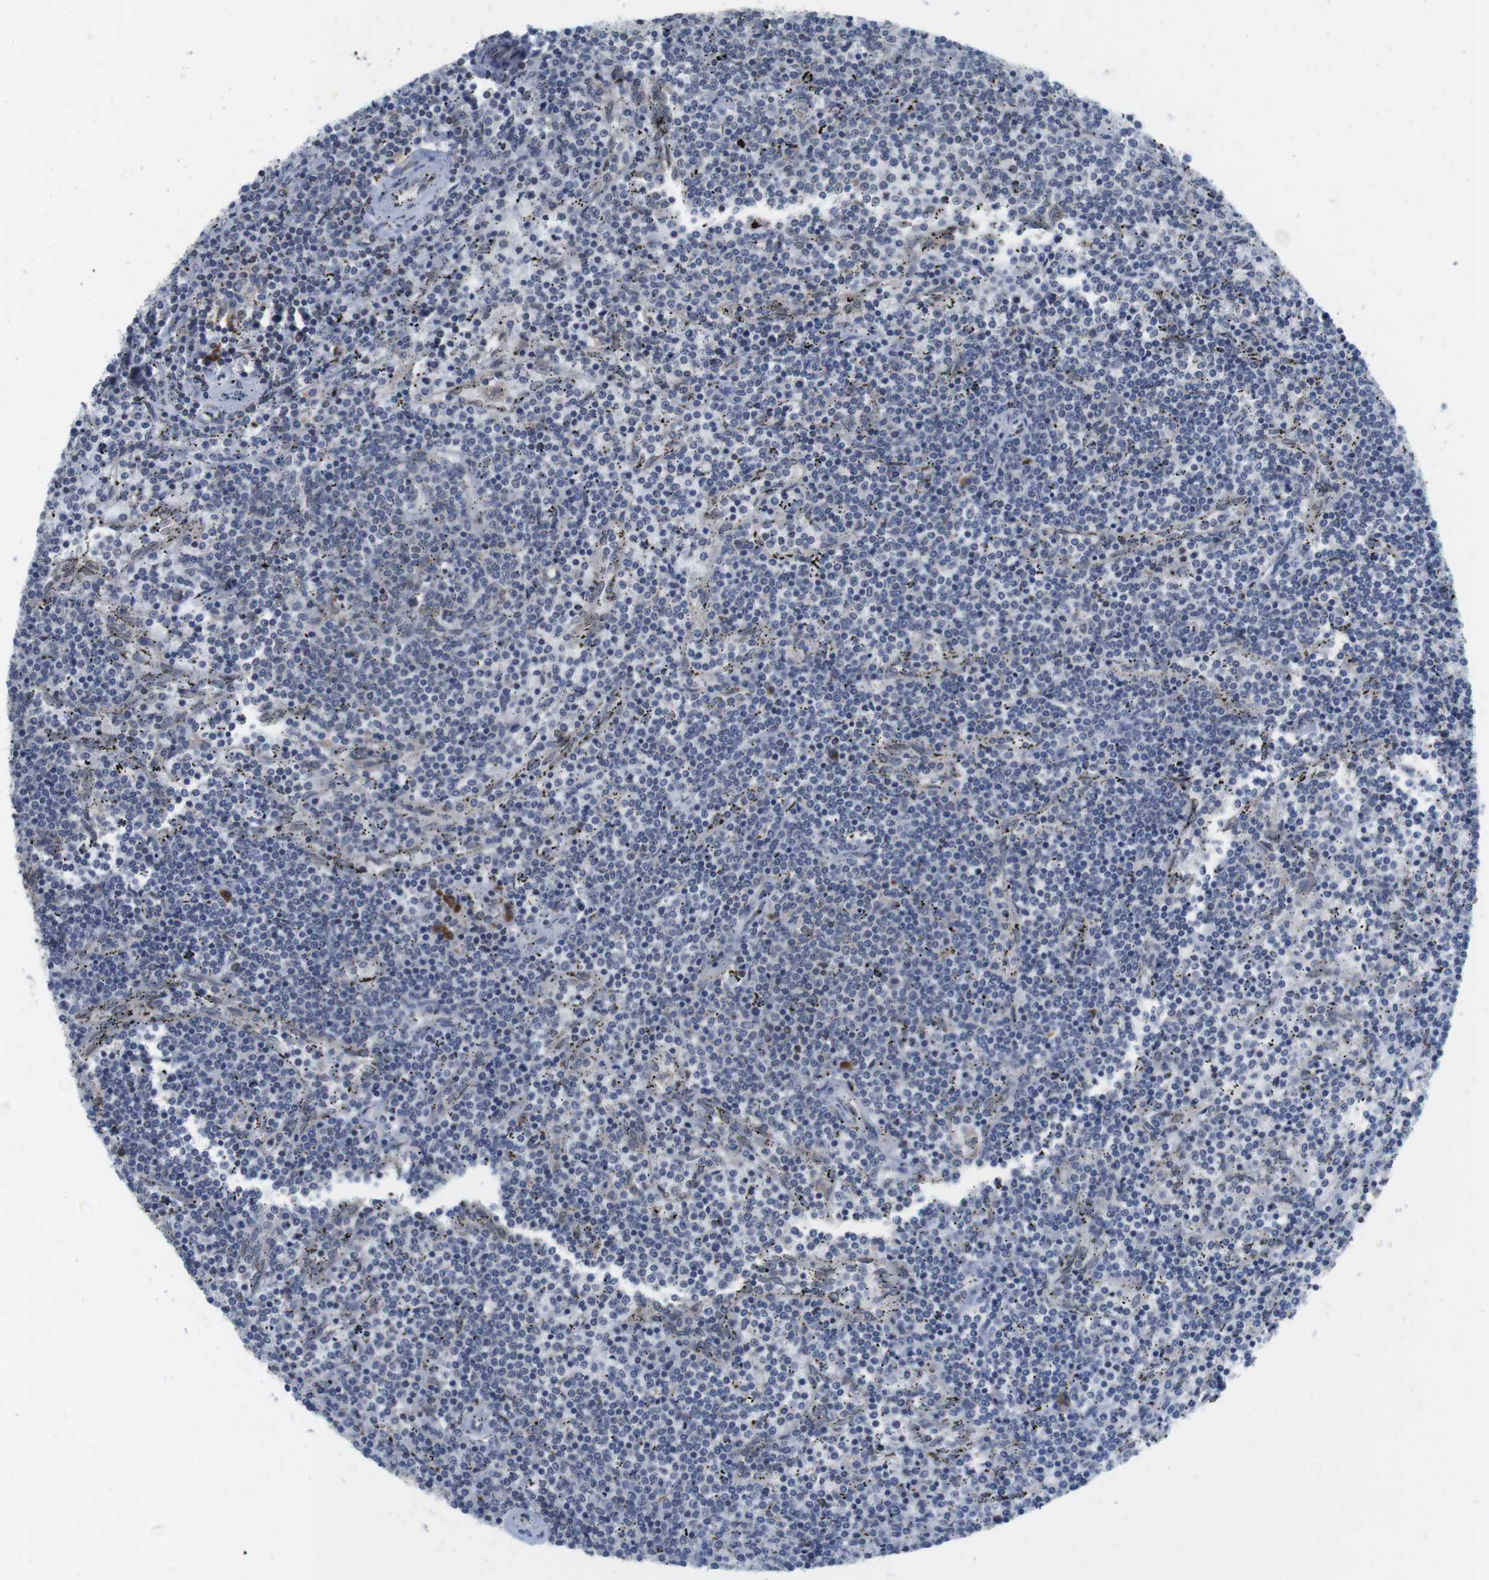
{"staining": {"intensity": "negative", "quantity": "none", "location": "none"}, "tissue": "lymphoma", "cell_type": "Tumor cells", "image_type": "cancer", "snomed": [{"axis": "morphology", "description": "Malignant lymphoma, non-Hodgkin's type, Low grade"}, {"axis": "topography", "description": "Spleen"}], "caption": "An image of human low-grade malignant lymphoma, non-Hodgkin's type is negative for staining in tumor cells. Nuclei are stained in blue.", "gene": "ERGIC3", "patient": {"sex": "female", "age": 50}}